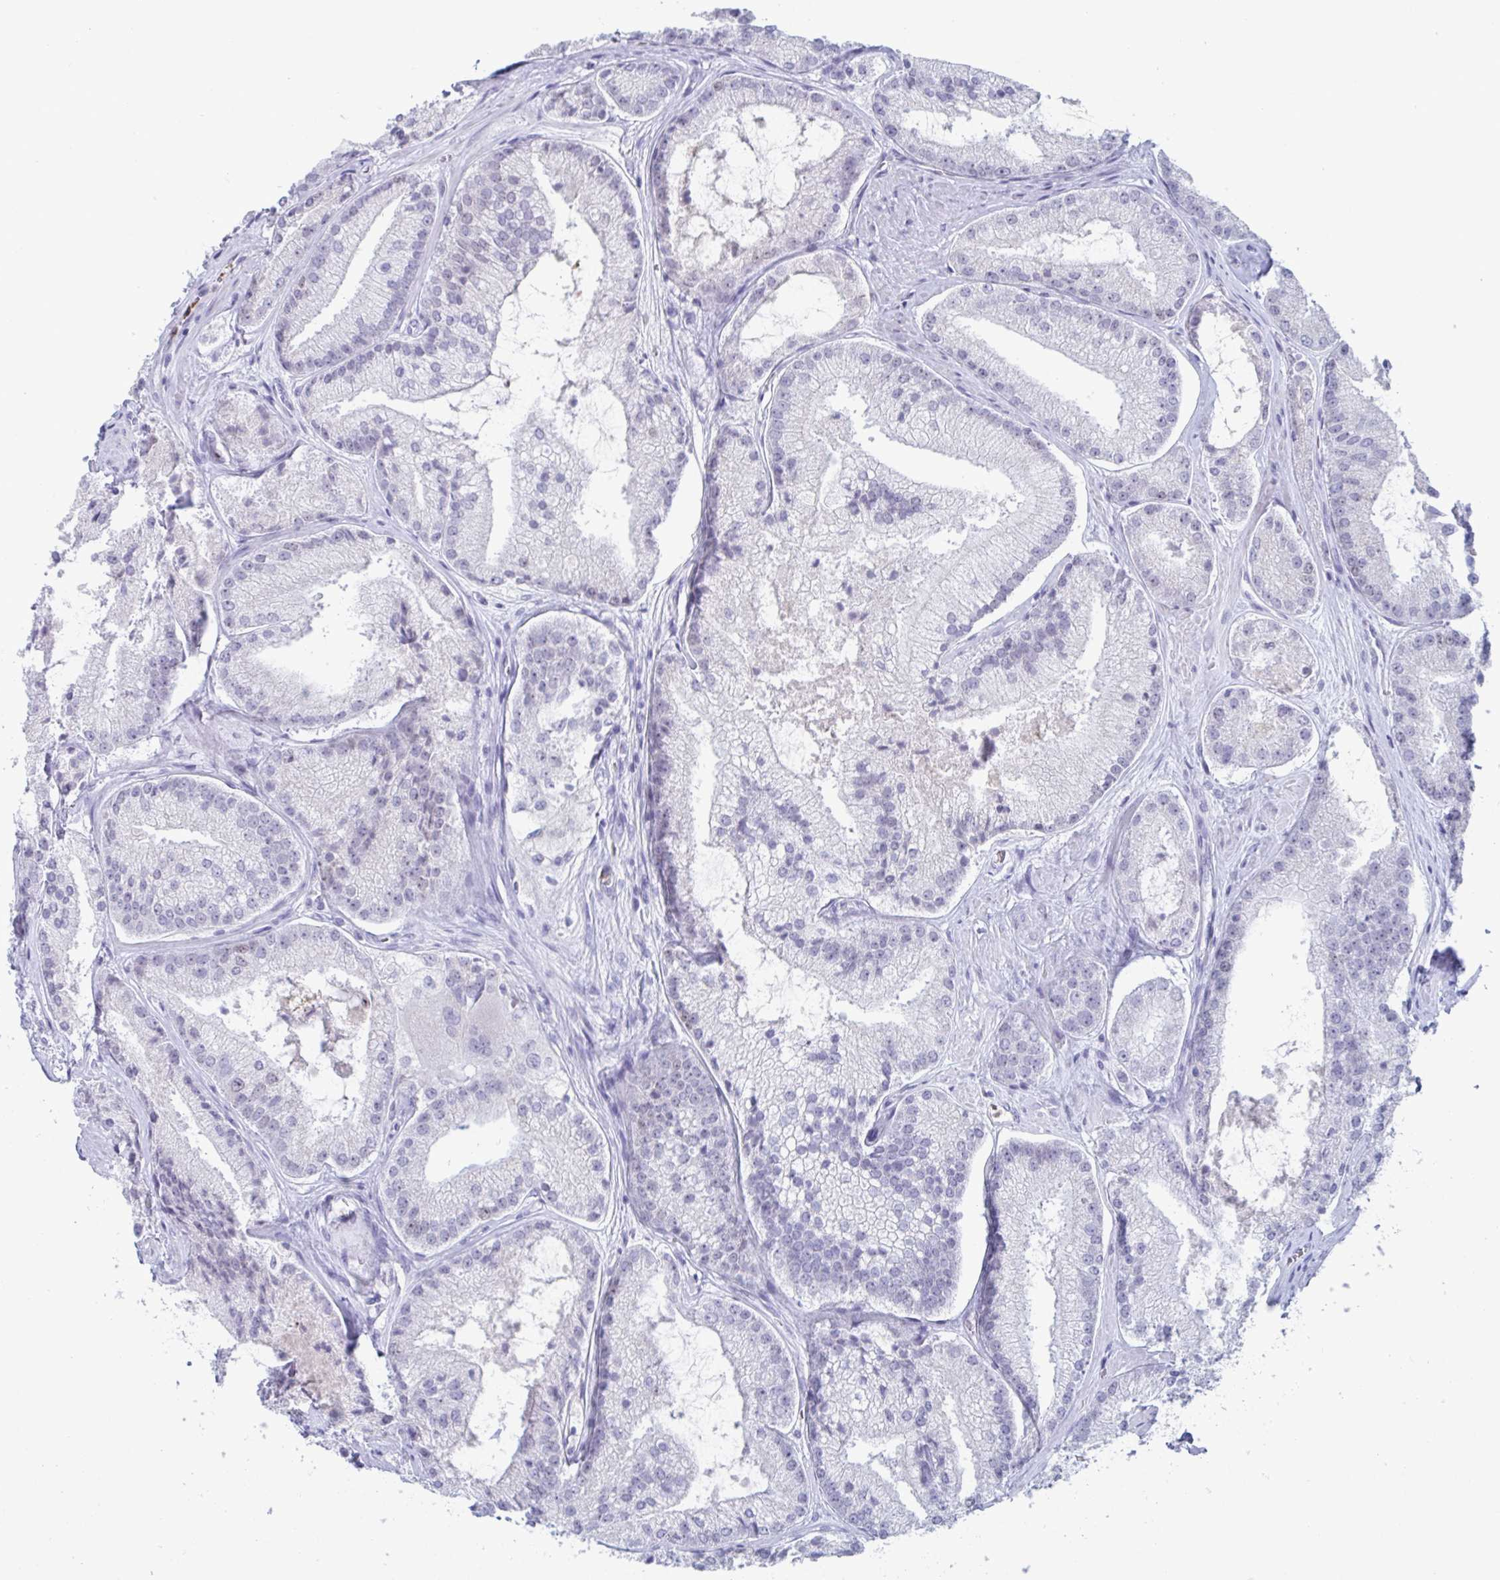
{"staining": {"intensity": "negative", "quantity": "none", "location": "none"}, "tissue": "prostate cancer", "cell_type": "Tumor cells", "image_type": "cancer", "snomed": [{"axis": "morphology", "description": "Adenocarcinoma, High grade"}, {"axis": "topography", "description": "Prostate"}], "caption": "Tumor cells are negative for protein expression in human prostate cancer (adenocarcinoma (high-grade)).", "gene": "CYP4F11", "patient": {"sex": "male", "age": 73}}